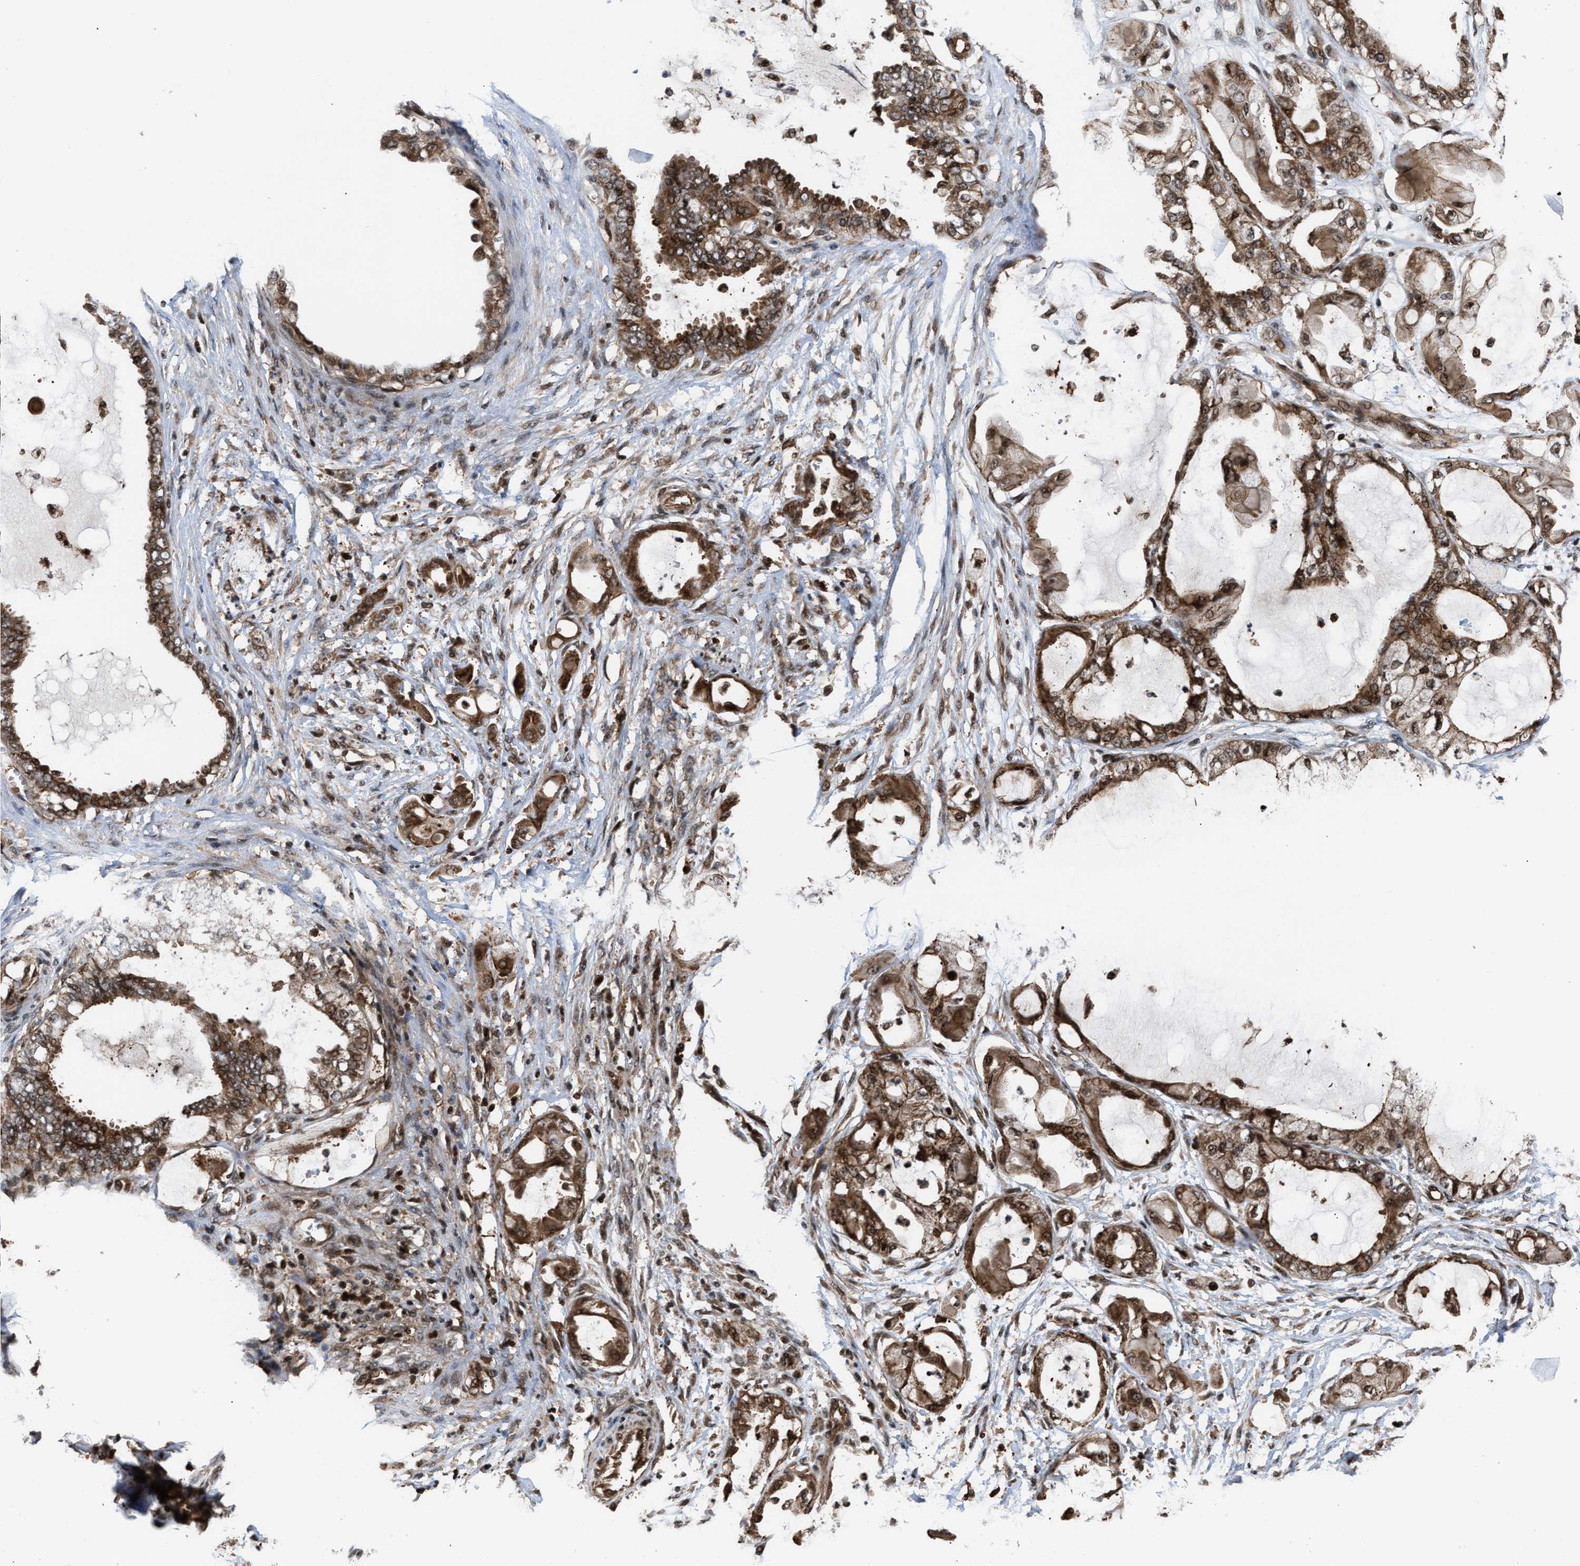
{"staining": {"intensity": "moderate", "quantity": ">75%", "location": "cytoplasmic/membranous,nuclear"}, "tissue": "ovarian cancer", "cell_type": "Tumor cells", "image_type": "cancer", "snomed": [{"axis": "morphology", "description": "Carcinoma, NOS"}, {"axis": "morphology", "description": "Carcinoma, endometroid"}, {"axis": "topography", "description": "Ovary"}], "caption": "Immunohistochemistry of ovarian carcinoma reveals medium levels of moderate cytoplasmic/membranous and nuclear positivity in about >75% of tumor cells.", "gene": "STAU2", "patient": {"sex": "female", "age": 50}}